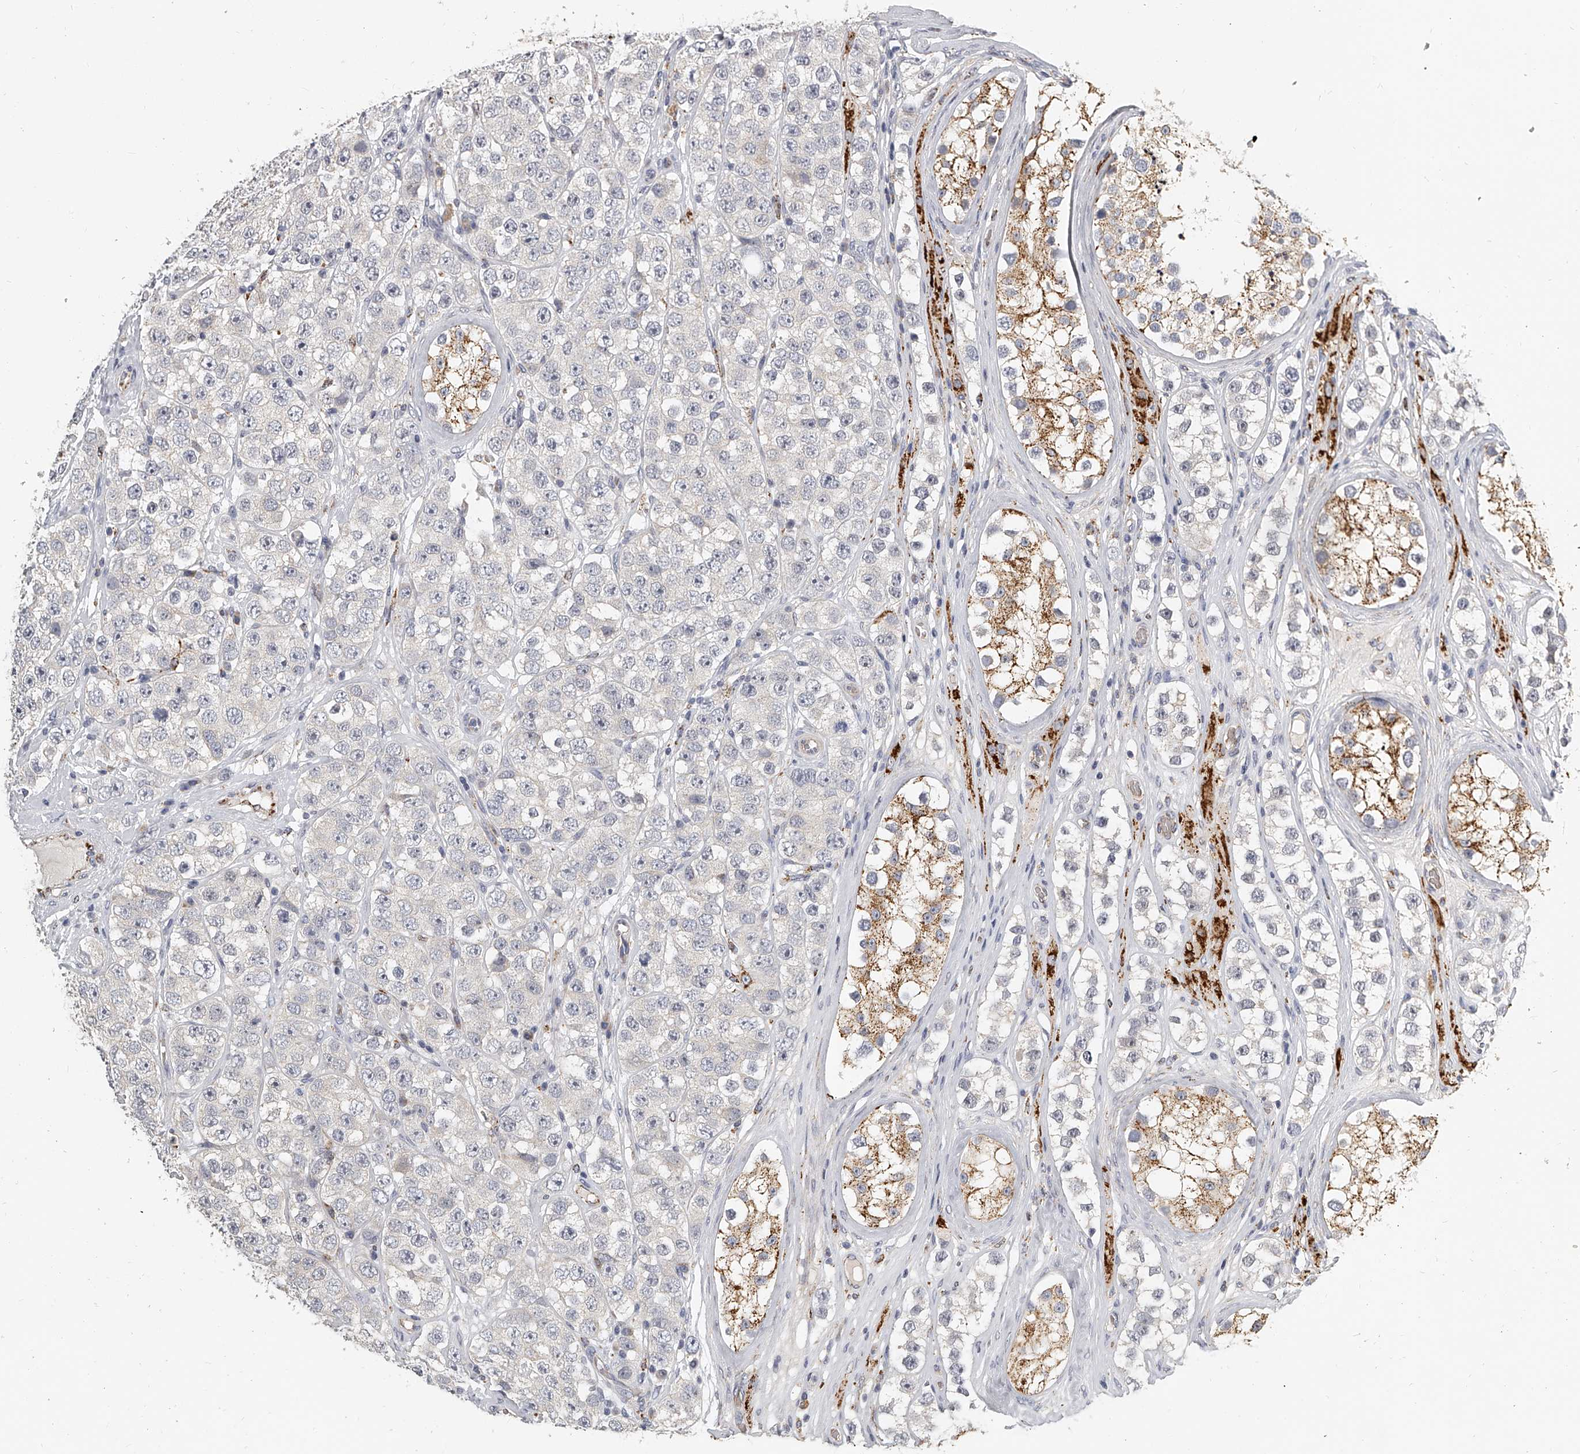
{"staining": {"intensity": "negative", "quantity": "none", "location": "none"}, "tissue": "testis cancer", "cell_type": "Tumor cells", "image_type": "cancer", "snomed": [{"axis": "morphology", "description": "Seminoma, NOS"}, {"axis": "topography", "description": "Testis"}], "caption": "Tumor cells show no significant staining in testis cancer (seminoma).", "gene": "KLHL7", "patient": {"sex": "male", "age": 28}}